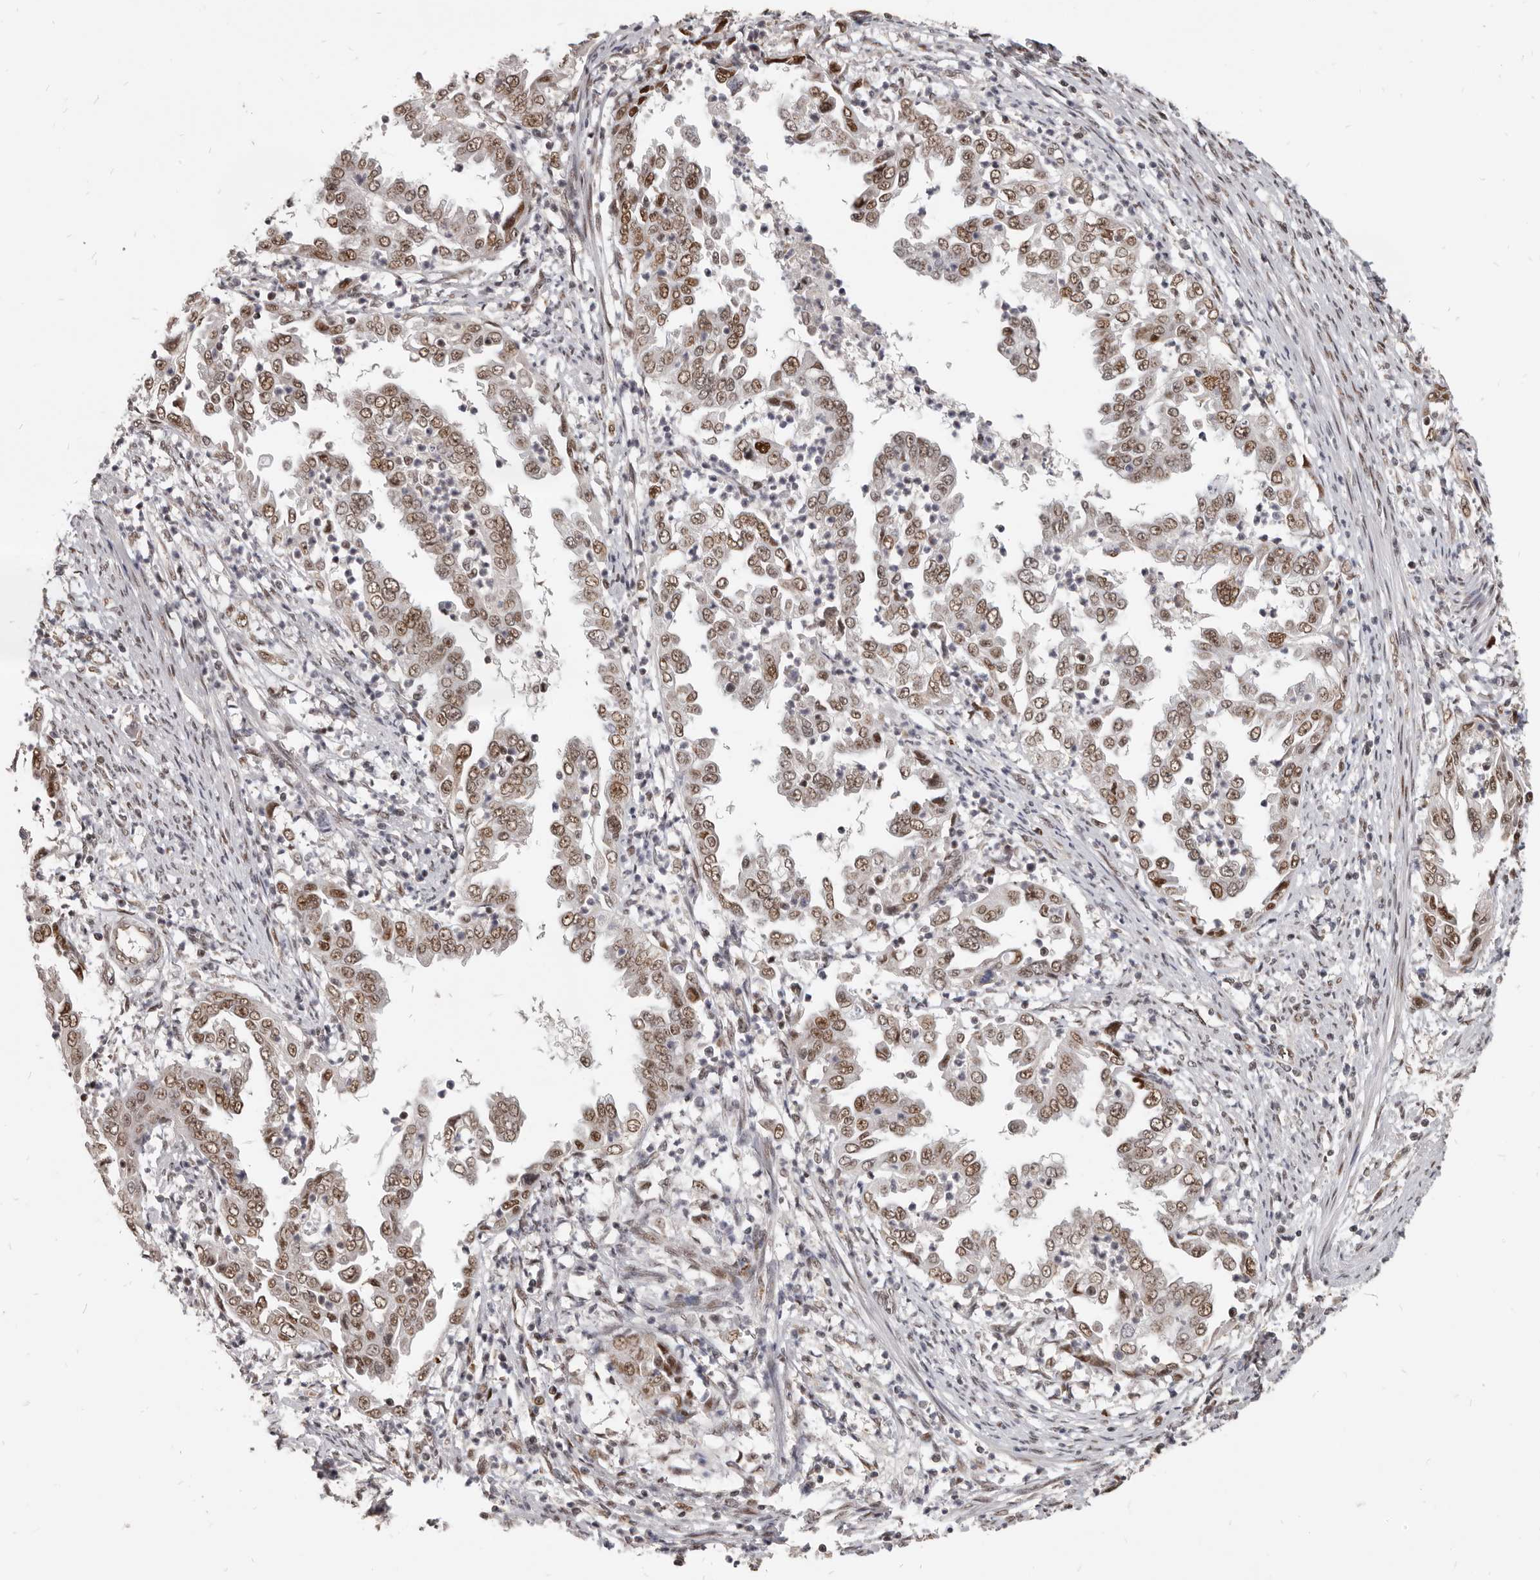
{"staining": {"intensity": "moderate", "quantity": ">75%", "location": "nuclear"}, "tissue": "endometrial cancer", "cell_type": "Tumor cells", "image_type": "cancer", "snomed": [{"axis": "morphology", "description": "Adenocarcinoma, NOS"}, {"axis": "topography", "description": "Endometrium"}], "caption": "Immunohistochemistry (IHC) staining of endometrial cancer (adenocarcinoma), which reveals medium levels of moderate nuclear staining in about >75% of tumor cells indicating moderate nuclear protein positivity. The staining was performed using DAB (3,3'-diaminobenzidine) (brown) for protein detection and nuclei were counterstained in hematoxylin (blue).", "gene": "ATF5", "patient": {"sex": "female", "age": 85}}